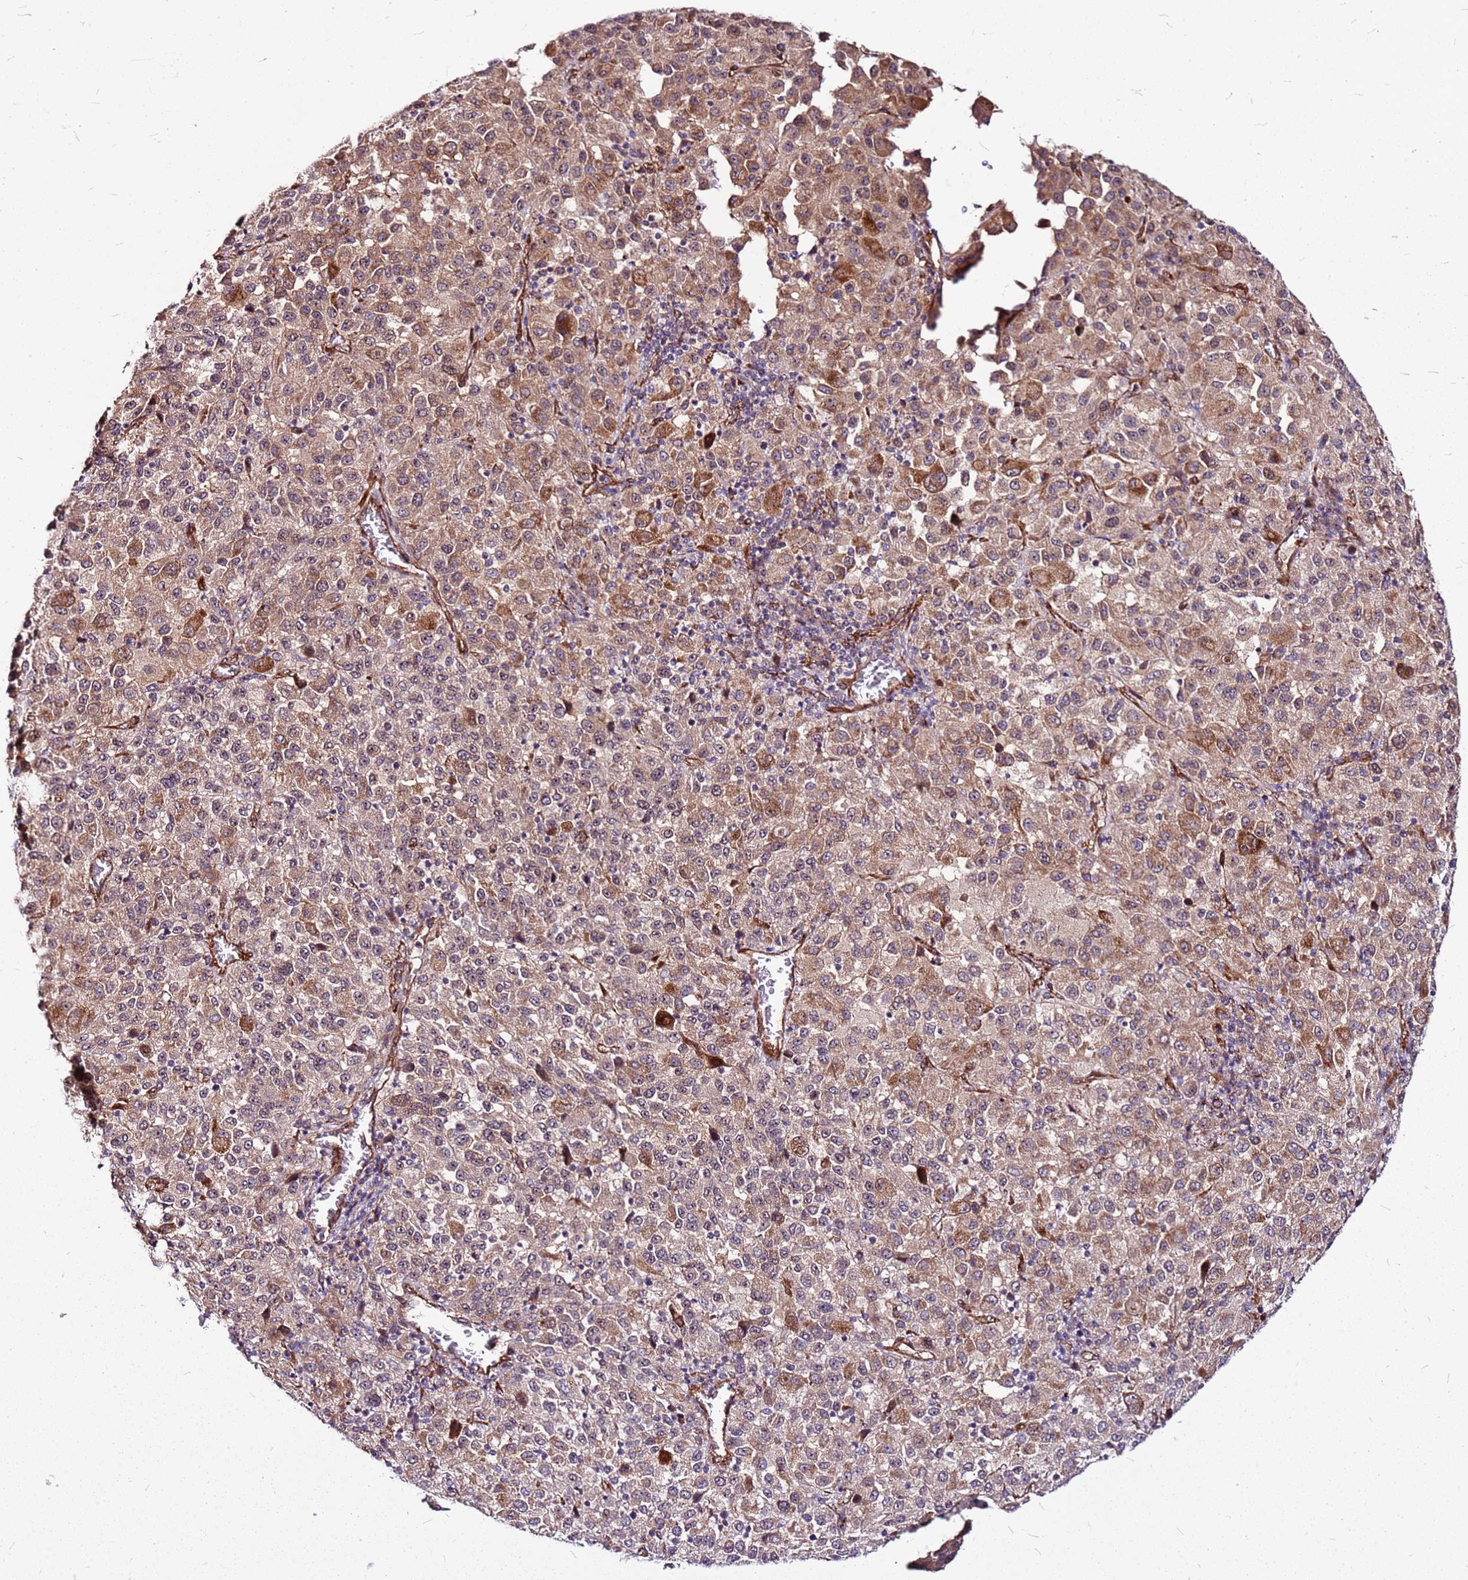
{"staining": {"intensity": "moderate", "quantity": "25%-75%", "location": "cytoplasmic/membranous"}, "tissue": "melanoma", "cell_type": "Tumor cells", "image_type": "cancer", "snomed": [{"axis": "morphology", "description": "Malignant melanoma, Metastatic site"}, {"axis": "topography", "description": "Lung"}], "caption": "High-power microscopy captured an immunohistochemistry (IHC) micrograph of malignant melanoma (metastatic site), revealing moderate cytoplasmic/membranous positivity in about 25%-75% of tumor cells. (DAB = brown stain, brightfield microscopy at high magnification).", "gene": "TOPAZ1", "patient": {"sex": "male", "age": 64}}